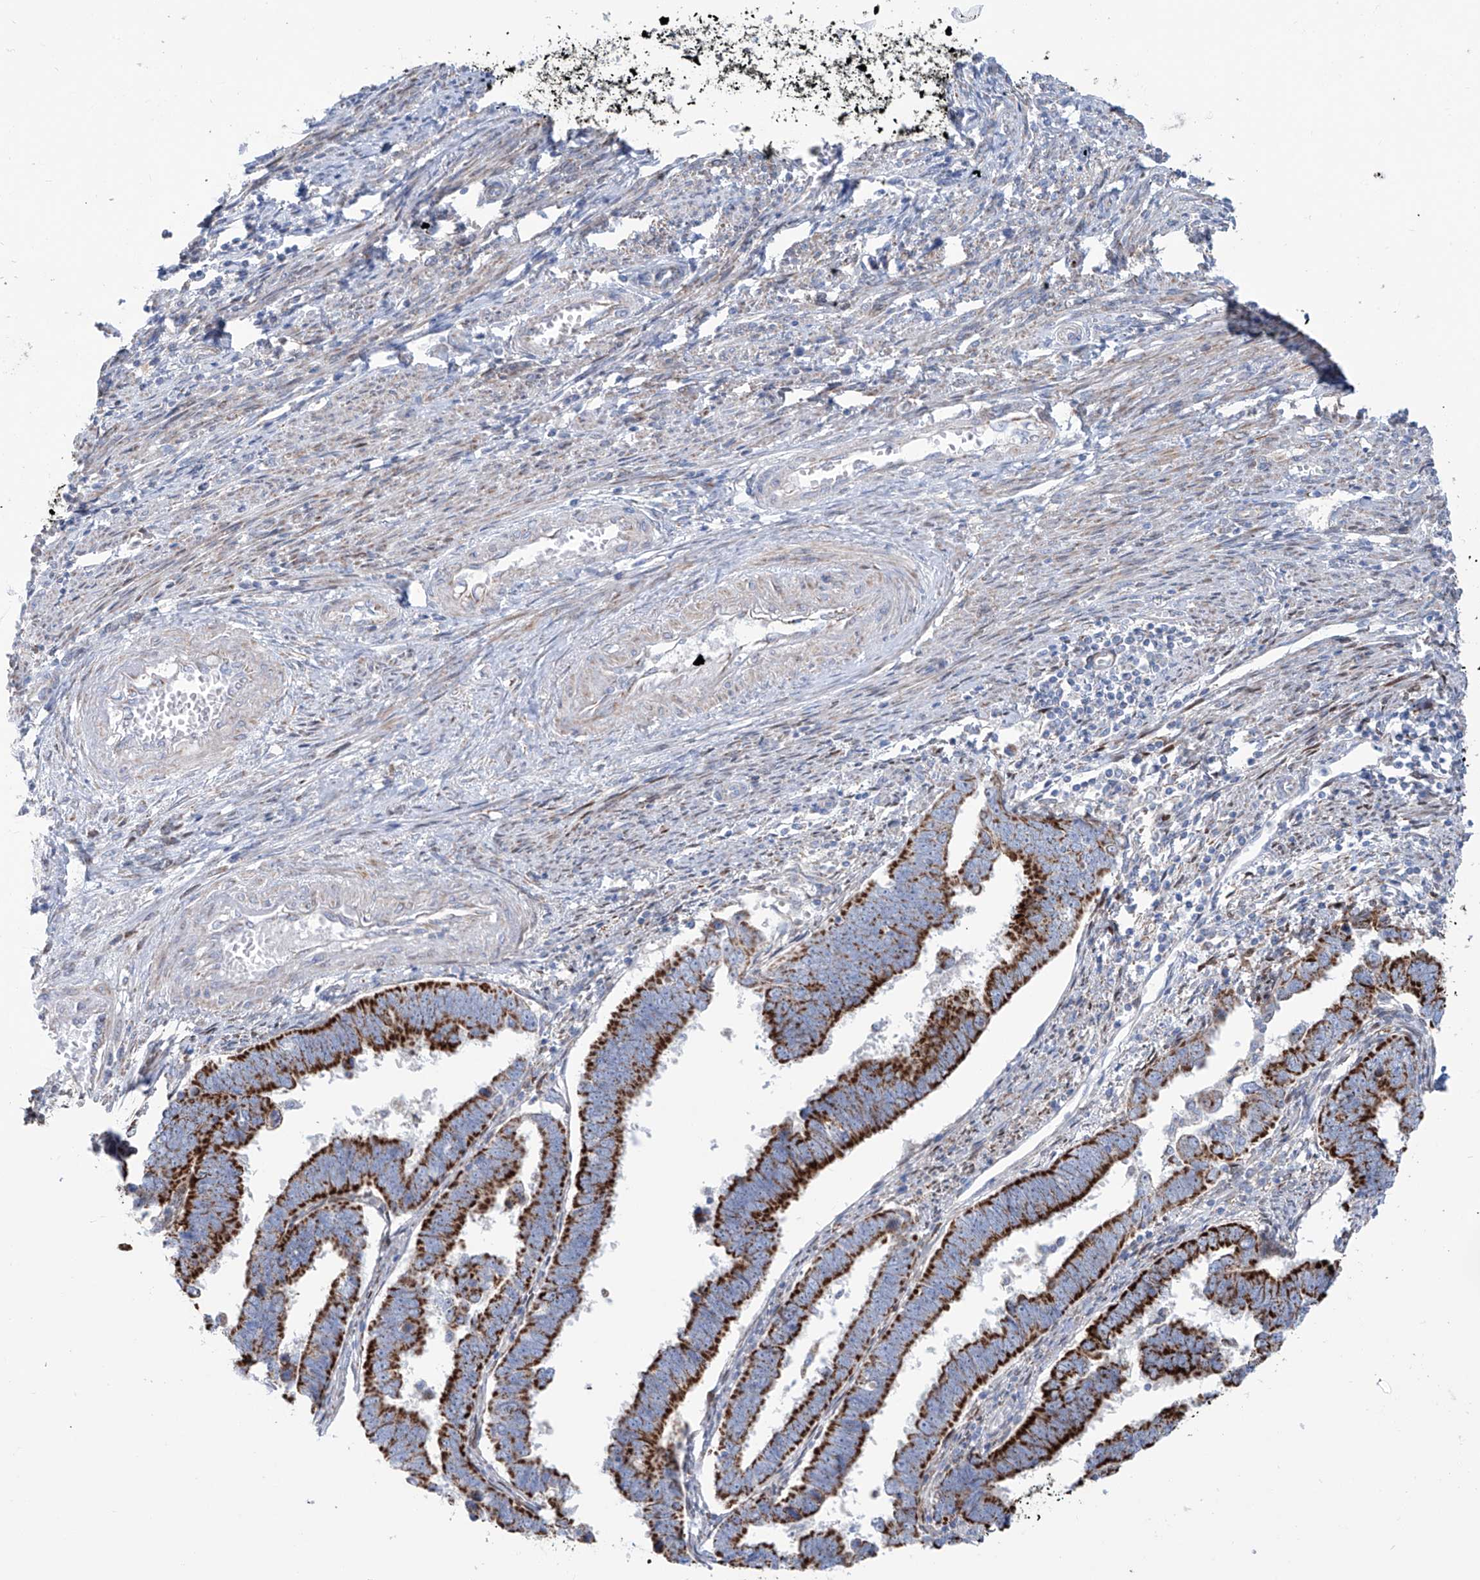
{"staining": {"intensity": "strong", "quantity": ">75%", "location": "cytoplasmic/membranous"}, "tissue": "endometrial cancer", "cell_type": "Tumor cells", "image_type": "cancer", "snomed": [{"axis": "morphology", "description": "Adenocarcinoma, NOS"}, {"axis": "topography", "description": "Endometrium"}], "caption": "A high-resolution photomicrograph shows IHC staining of adenocarcinoma (endometrial), which exhibits strong cytoplasmic/membranous expression in approximately >75% of tumor cells. (Stains: DAB in brown, nuclei in blue, Microscopy: brightfield microscopy at high magnification).", "gene": "ALDH6A1", "patient": {"sex": "female", "age": 75}}